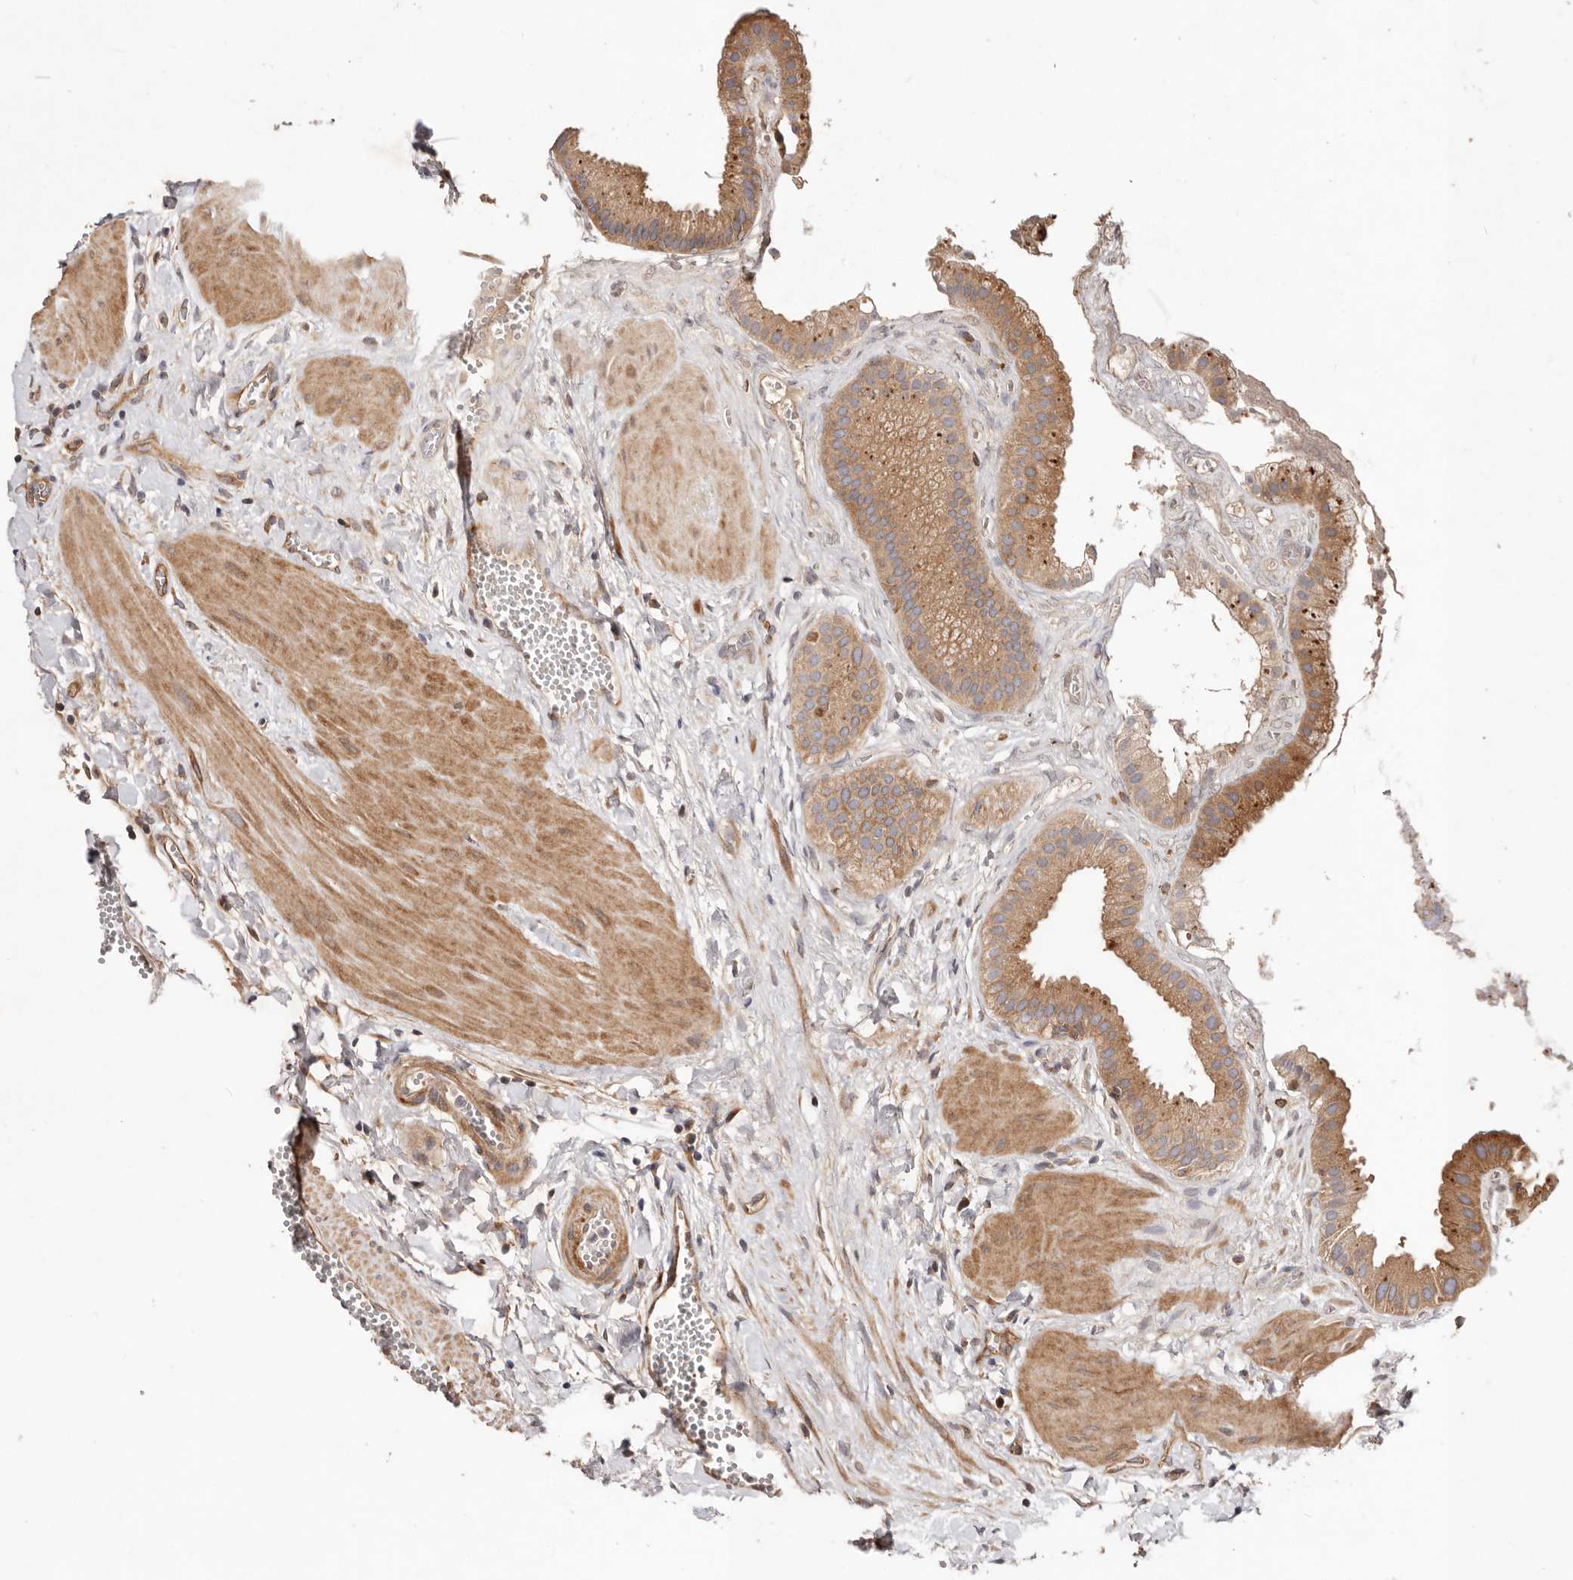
{"staining": {"intensity": "moderate", "quantity": ">75%", "location": "cytoplasmic/membranous"}, "tissue": "gallbladder", "cell_type": "Glandular cells", "image_type": "normal", "snomed": [{"axis": "morphology", "description": "Normal tissue, NOS"}, {"axis": "topography", "description": "Gallbladder"}], "caption": "Gallbladder stained with immunohistochemistry (IHC) demonstrates moderate cytoplasmic/membranous positivity in approximately >75% of glandular cells.", "gene": "MACF1", "patient": {"sex": "male", "age": 55}}